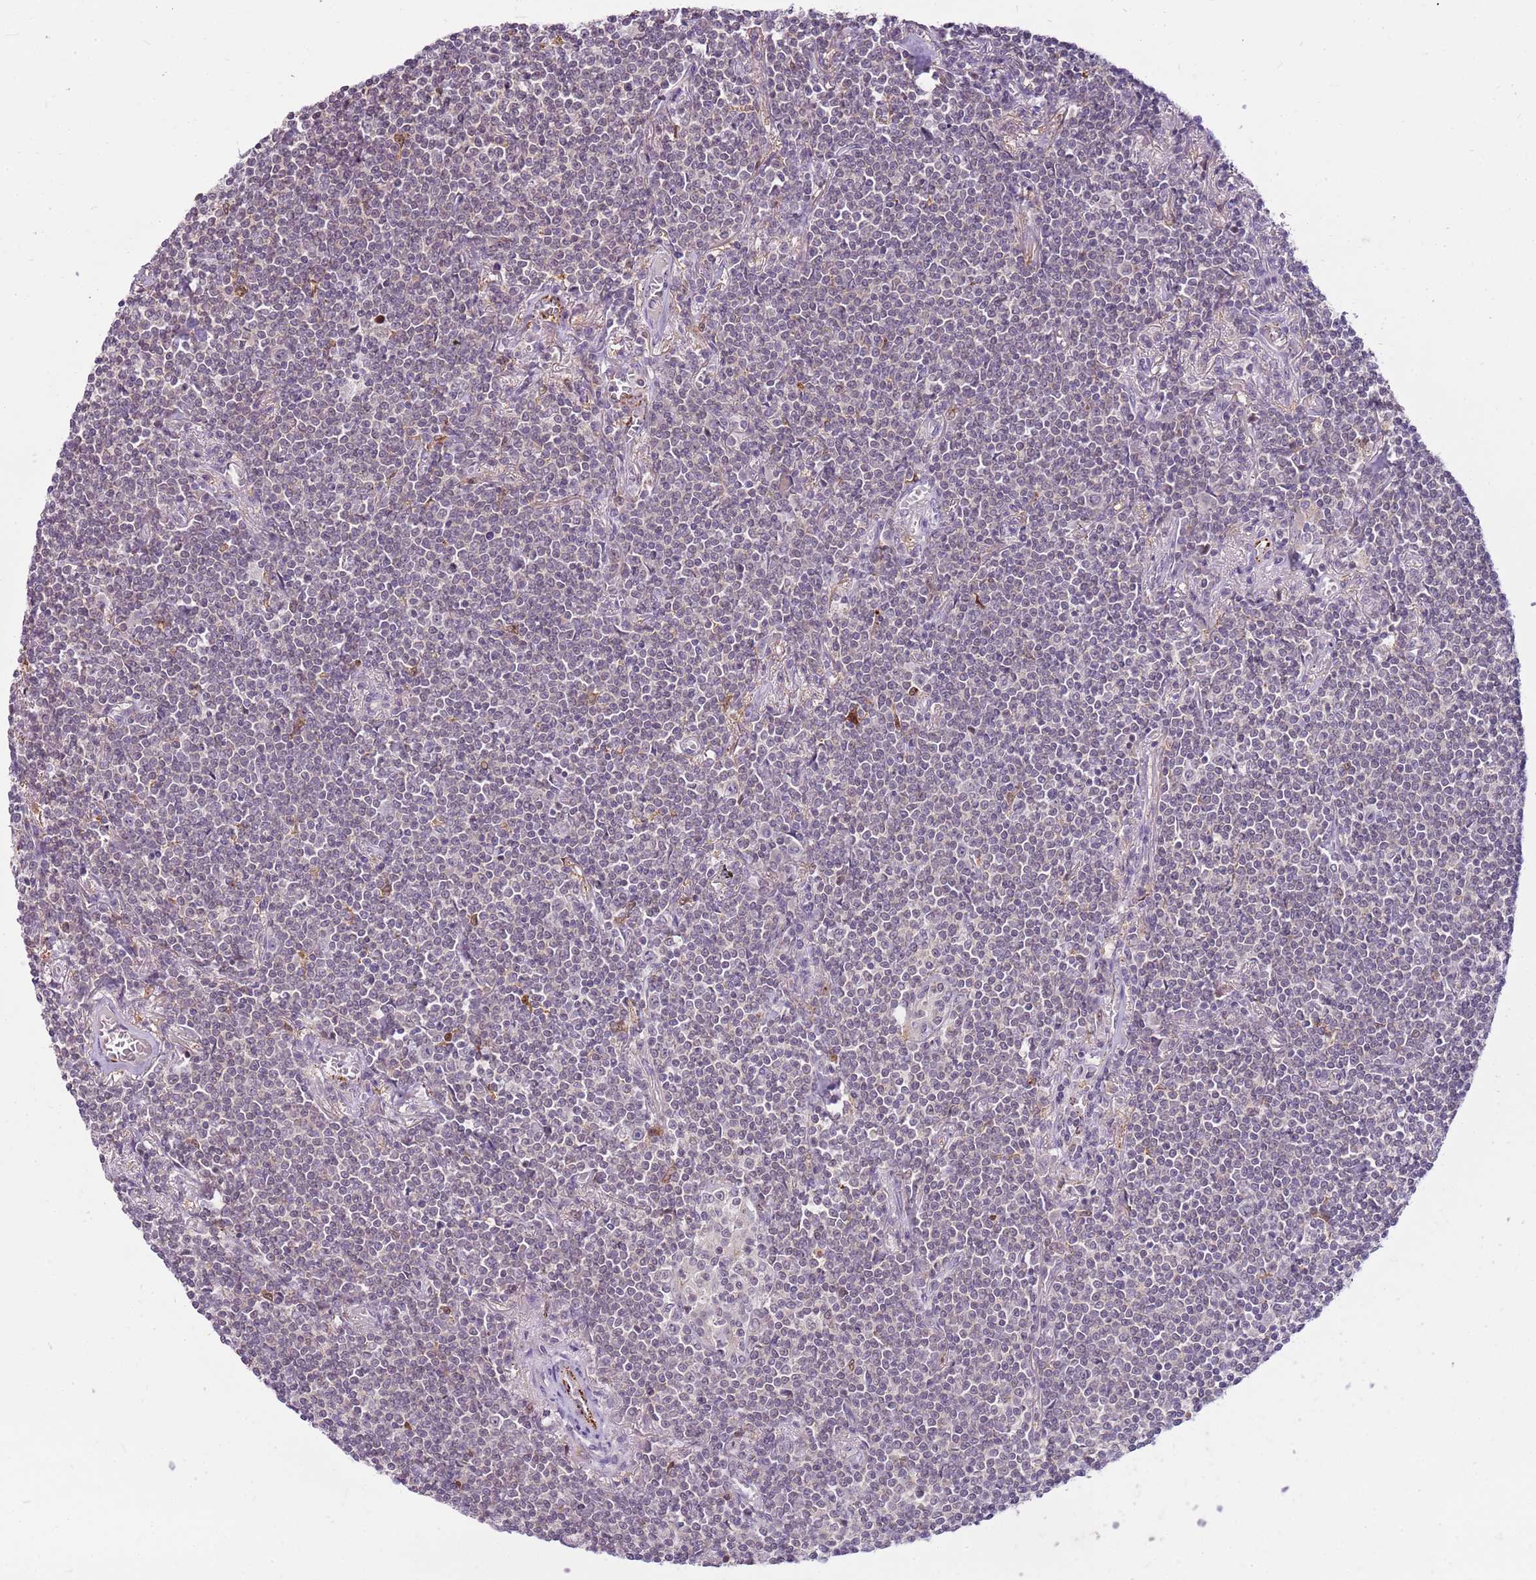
{"staining": {"intensity": "negative", "quantity": "none", "location": "none"}, "tissue": "lymphoma", "cell_type": "Tumor cells", "image_type": "cancer", "snomed": [{"axis": "morphology", "description": "Malignant lymphoma, non-Hodgkin's type, Low grade"}, {"axis": "topography", "description": "Lung"}], "caption": "A high-resolution histopathology image shows immunohistochemistry (IHC) staining of low-grade malignant lymphoma, non-Hodgkin's type, which reveals no significant staining in tumor cells.", "gene": "CAPN7", "patient": {"sex": "female", "age": 71}}